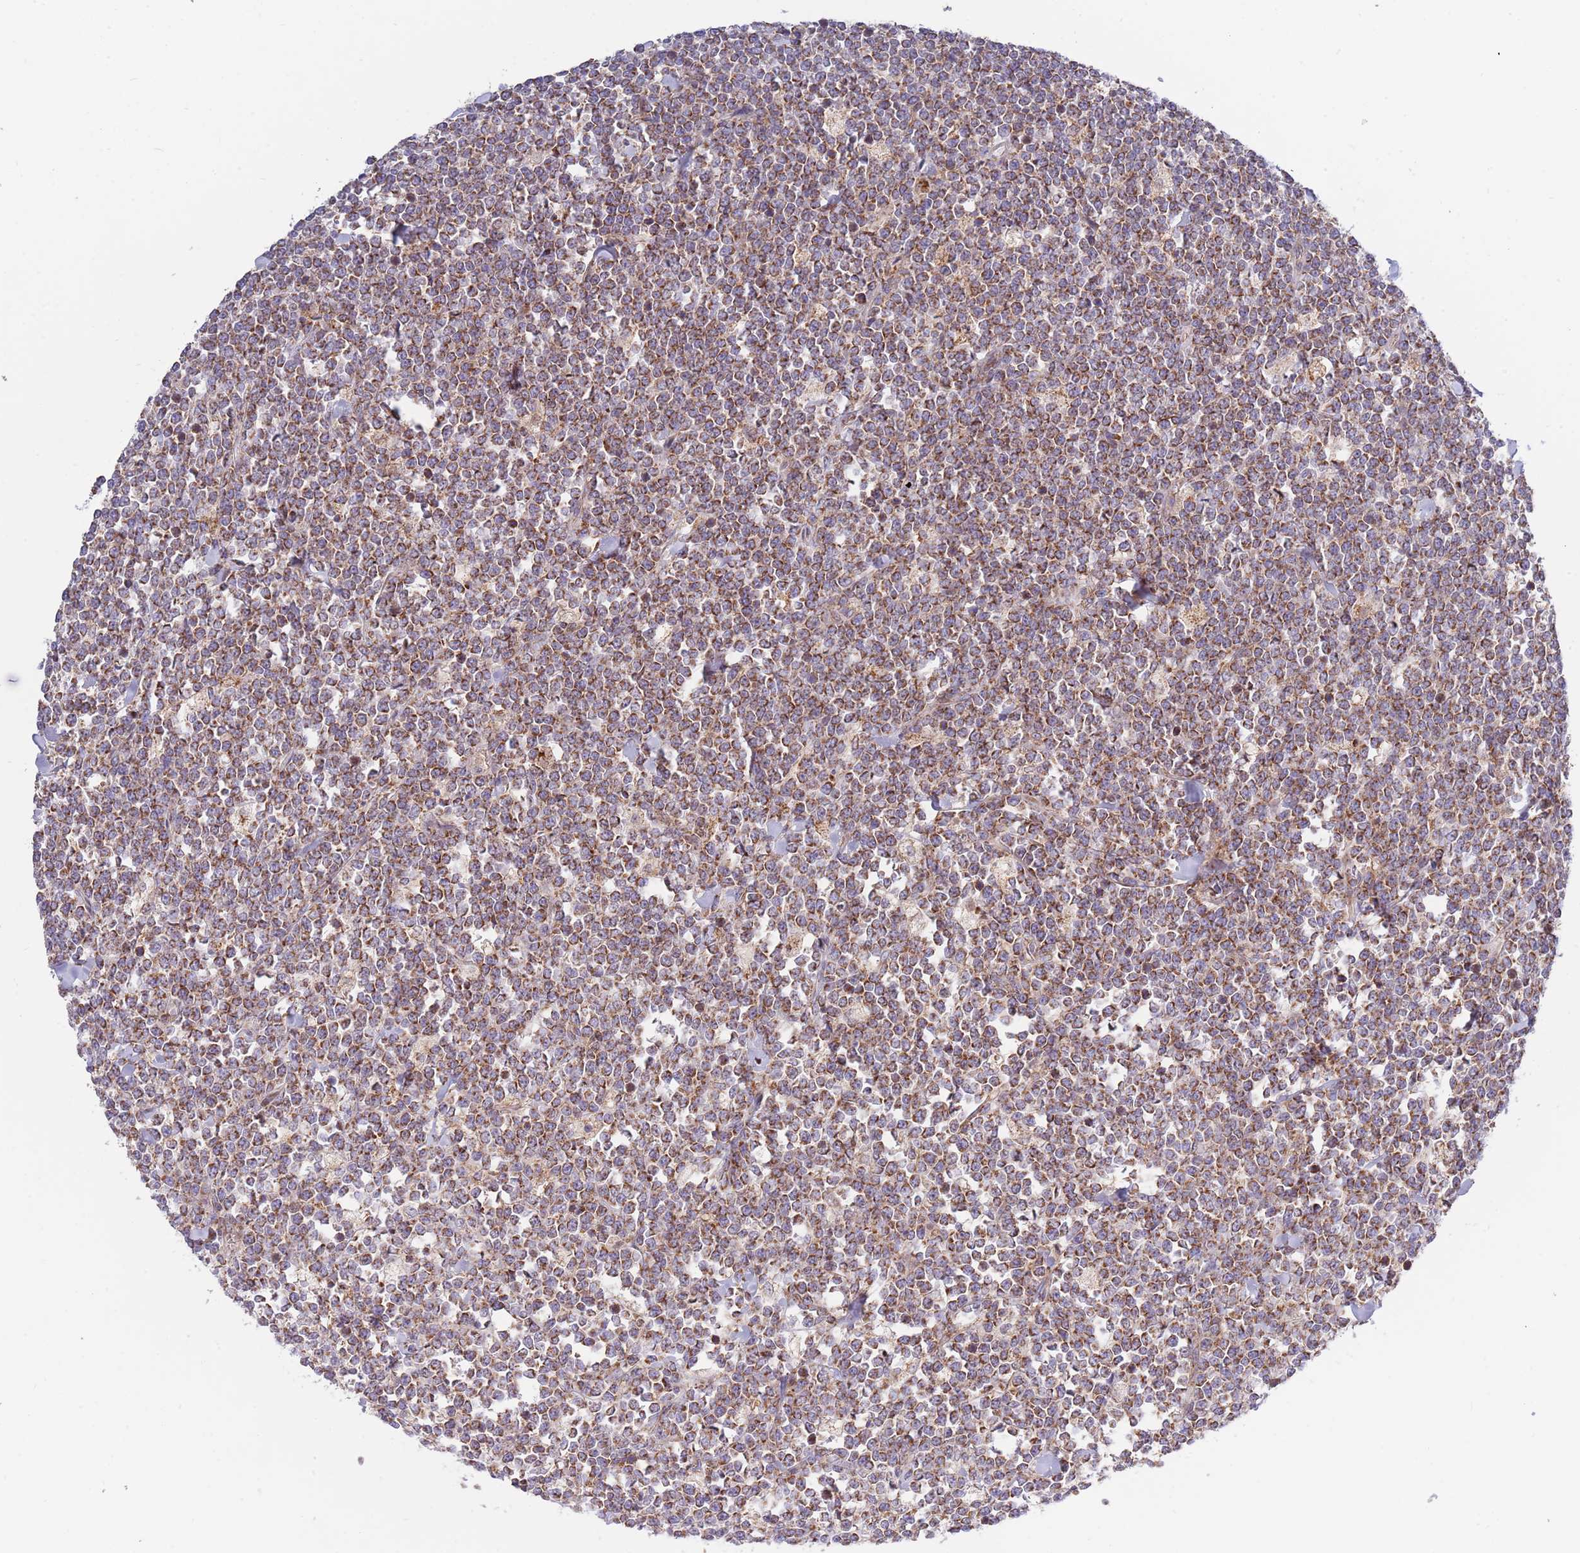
{"staining": {"intensity": "moderate", "quantity": ">75%", "location": "cytoplasmic/membranous"}, "tissue": "lymphoma", "cell_type": "Tumor cells", "image_type": "cancer", "snomed": [{"axis": "morphology", "description": "Malignant lymphoma, non-Hodgkin's type, High grade"}, {"axis": "topography", "description": "Small intestine"}], "caption": "DAB immunohistochemical staining of lymphoma displays moderate cytoplasmic/membranous protein positivity in approximately >75% of tumor cells.", "gene": "IRS4", "patient": {"sex": "male", "age": 8}}